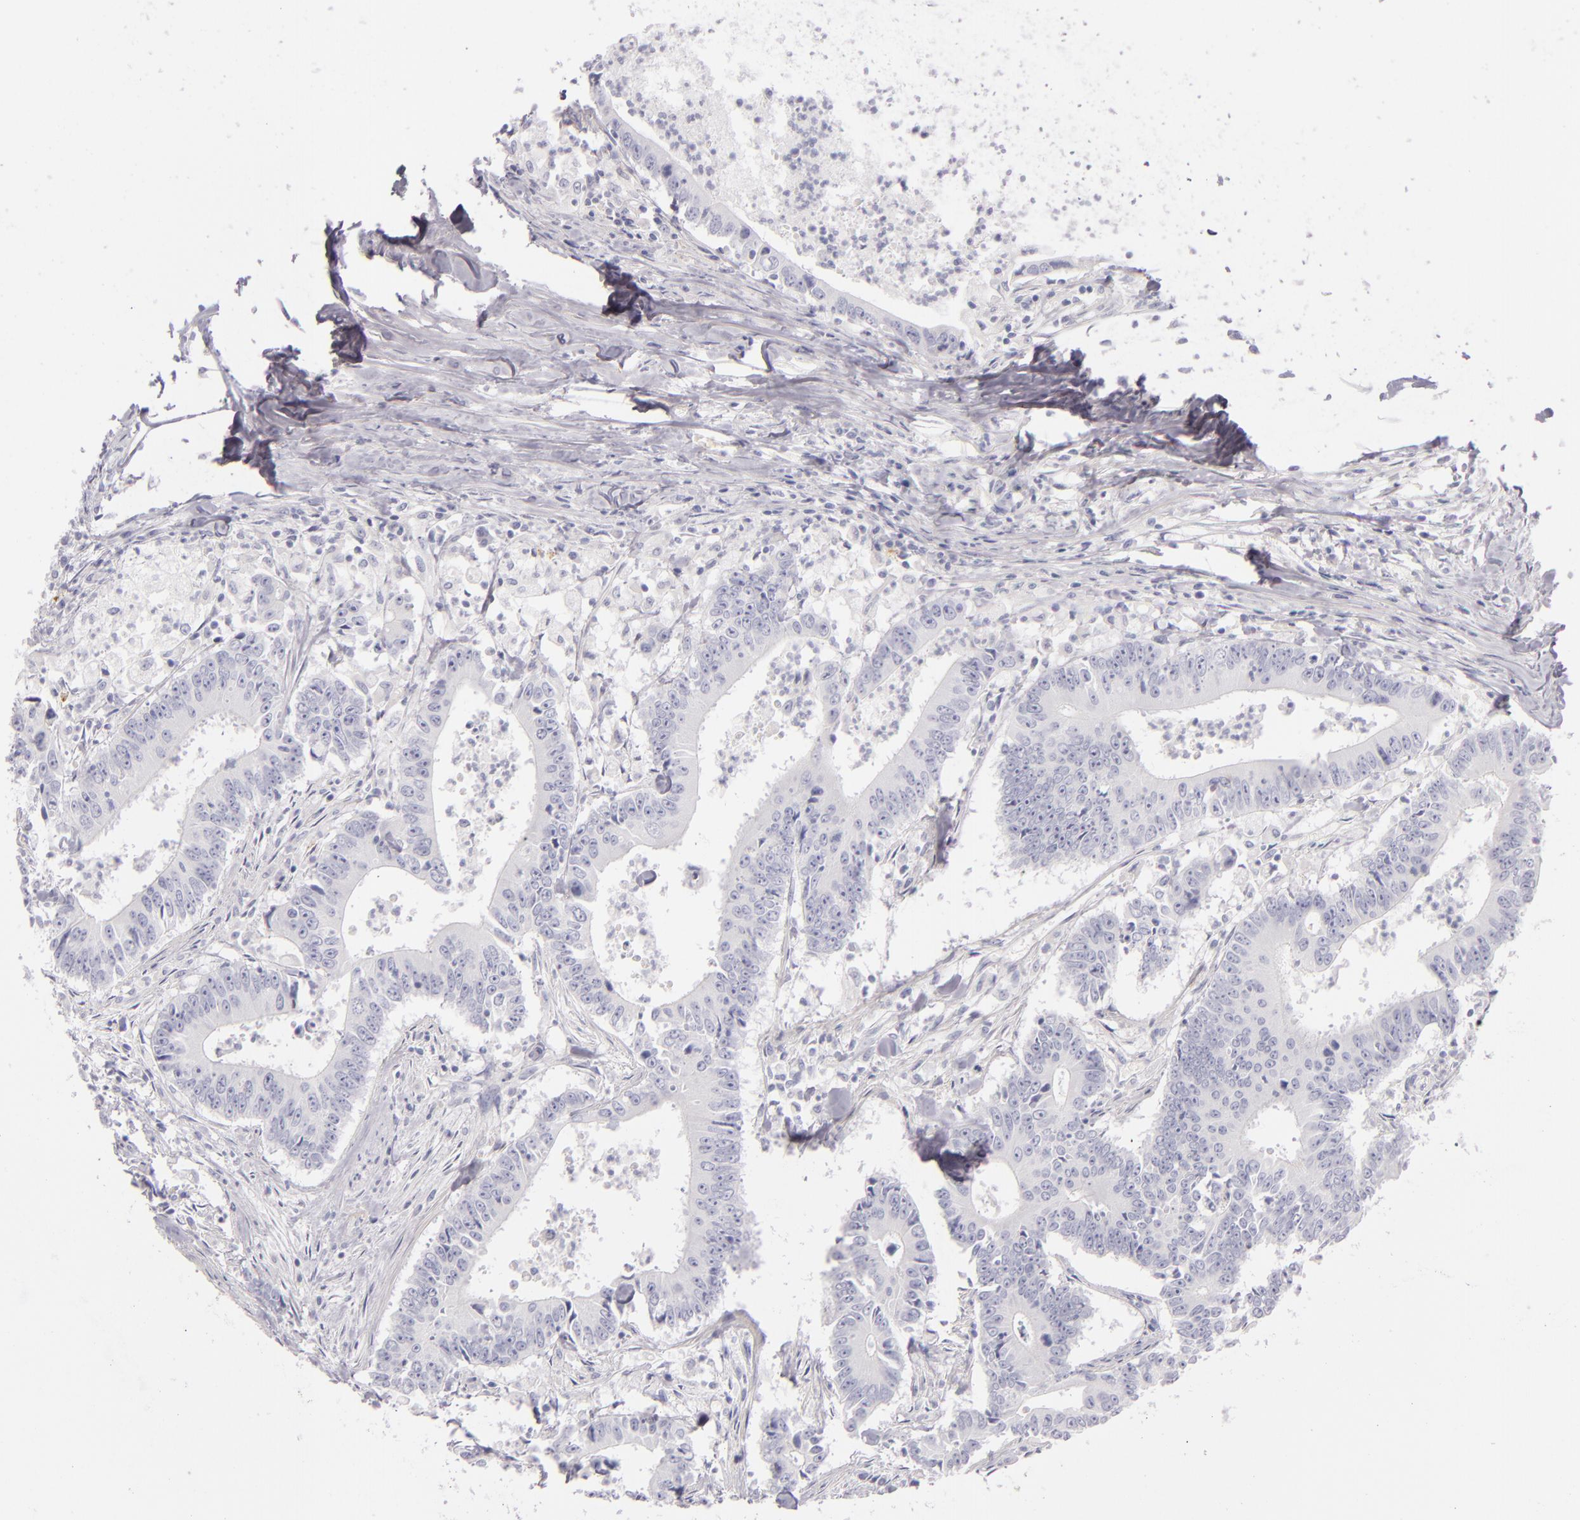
{"staining": {"intensity": "negative", "quantity": "none", "location": "none"}, "tissue": "colorectal cancer", "cell_type": "Tumor cells", "image_type": "cancer", "snomed": [{"axis": "morphology", "description": "Adenocarcinoma, NOS"}, {"axis": "topography", "description": "Colon"}], "caption": "High magnification brightfield microscopy of adenocarcinoma (colorectal) stained with DAB (3,3'-diaminobenzidine) (brown) and counterstained with hematoxylin (blue): tumor cells show no significant positivity.", "gene": "CD207", "patient": {"sex": "male", "age": 55}}